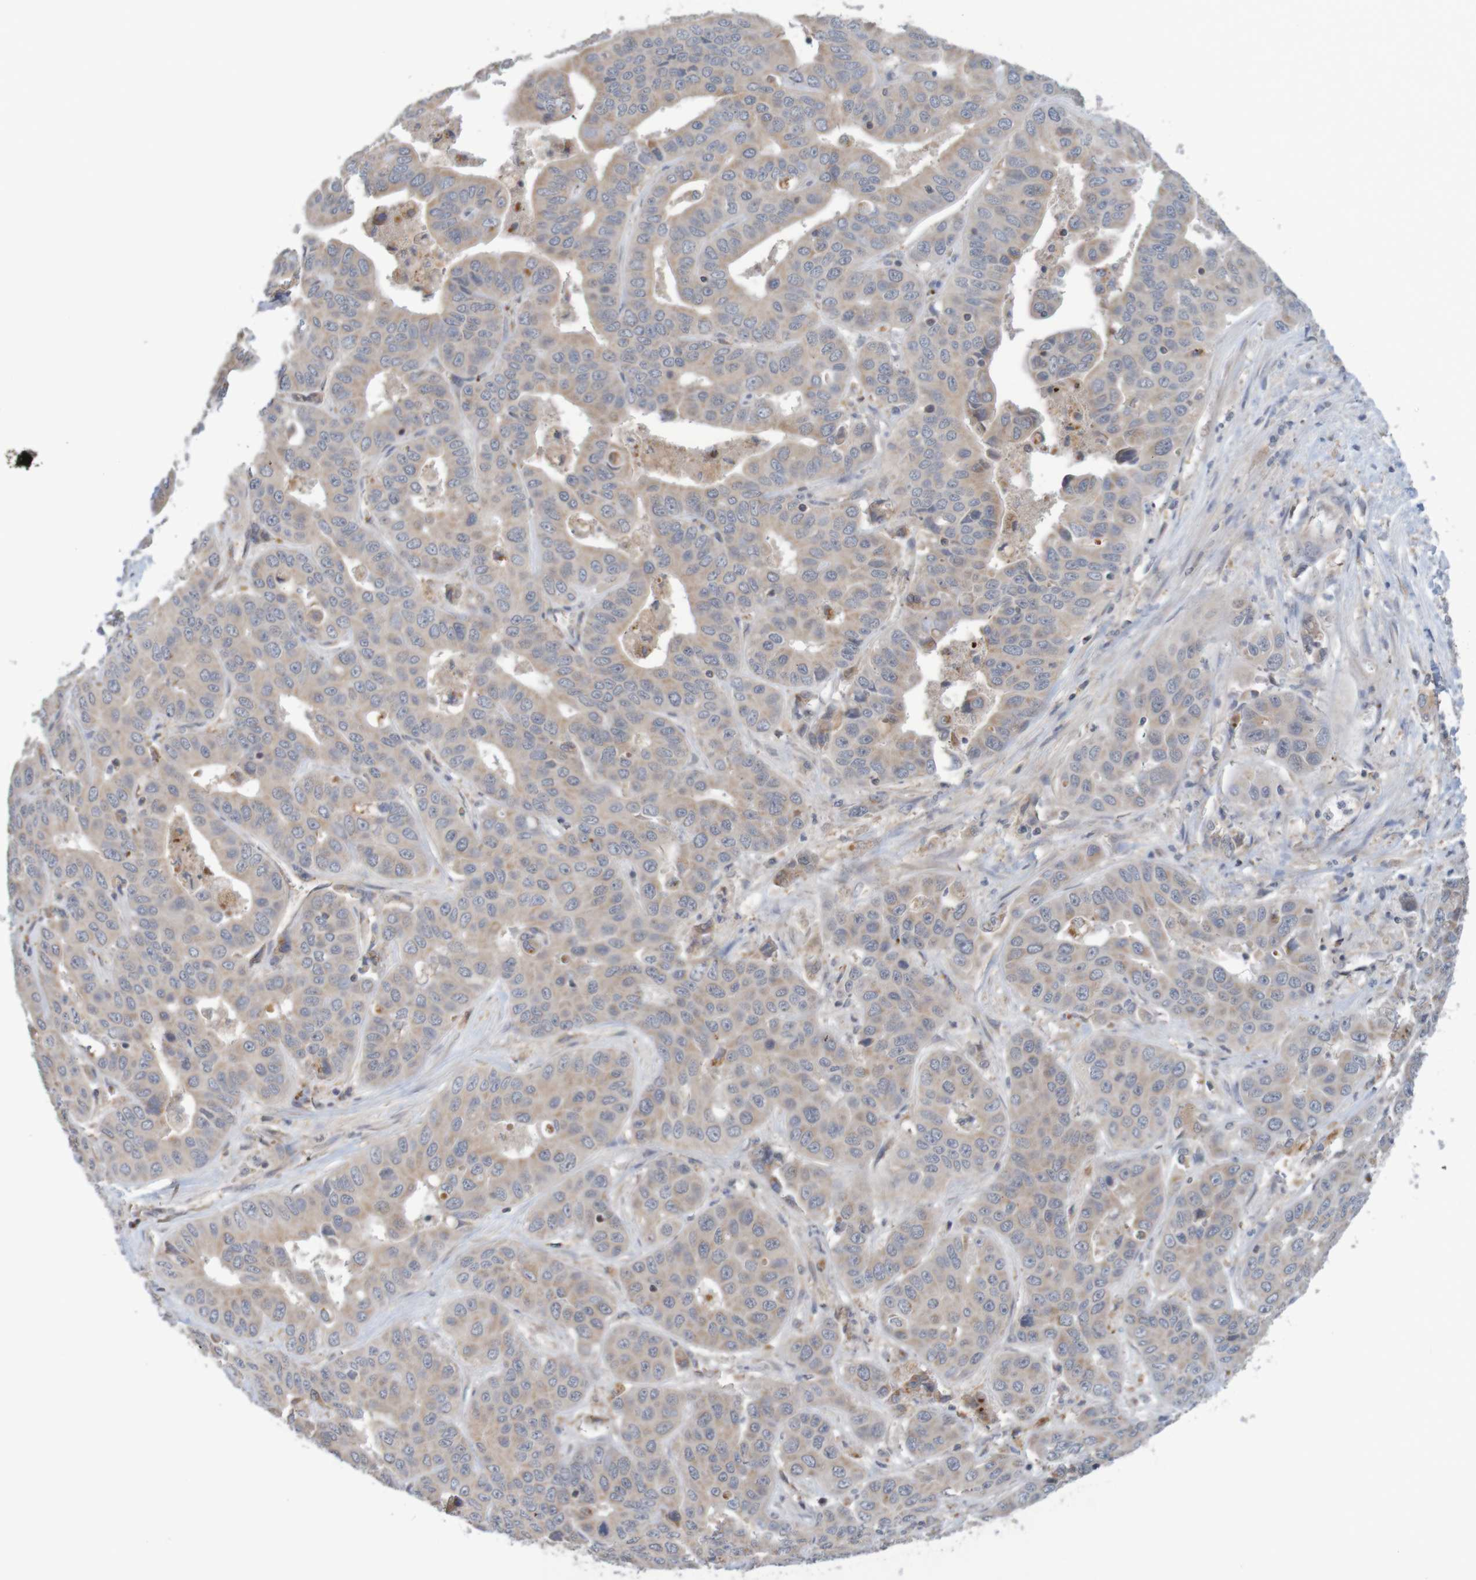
{"staining": {"intensity": "weak", "quantity": ">75%", "location": "cytoplasmic/membranous"}, "tissue": "liver cancer", "cell_type": "Tumor cells", "image_type": "cancer", "snomed": [{"axis": "morphology", "description": "Cholangiocarcinoma"}, {"axis": "topography", "description": "Liver"}], "caption": "Immunohistochemical staining of cholangiocarcinoma (liver) displays weak cytoplasmic/membranous protein staining in about >75% of tumor cells.", "gene": "ANKK1", "patient": {"sex": "female", "age": 52}}